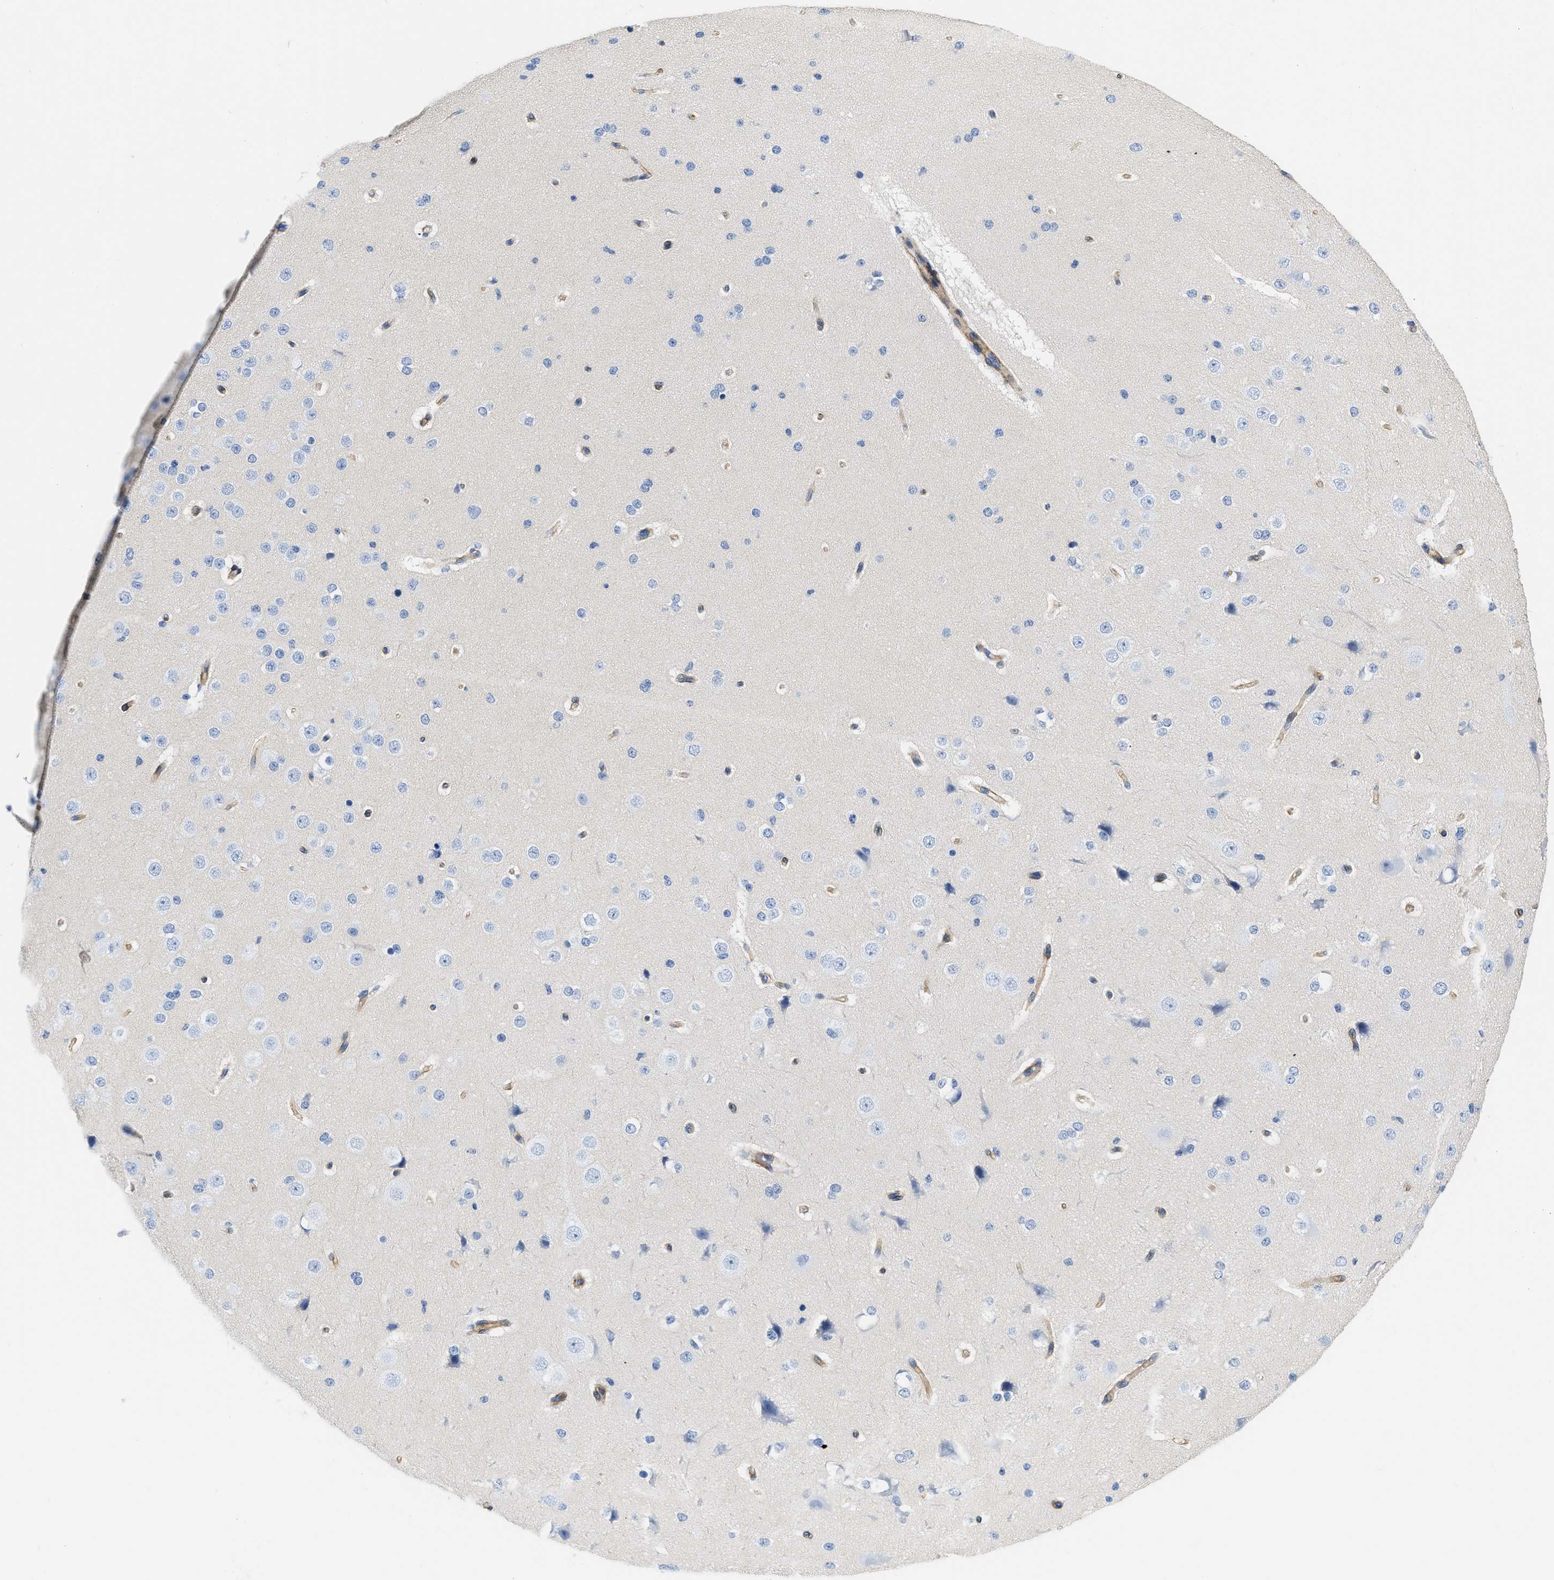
{"staining": {"intensity": "moderate", "quantity": ">75%", "location": "cytoplasmic/membranous"}, "tissue": "cerebral cortex", "cell_type": "Endothelial cells", "image_type": "normal", "snomed": [{"axis": "morphology", "description": "Normal tissue, NOS"}, {"axis": "morphology", "description": "Developmental malformation"}, {"axis": "topography", "description": "Cerebral cortex"}], "caption": "An immunohistochemistry (IHC) micrograph of benign tissue is shown. Protein staining in brown labels moderate cytoplasmic/membranous positivity in cerebral cortex within endothelial cells.", "gene": "PDGFRB", "patient": {"sex": "female", "age": 30}}